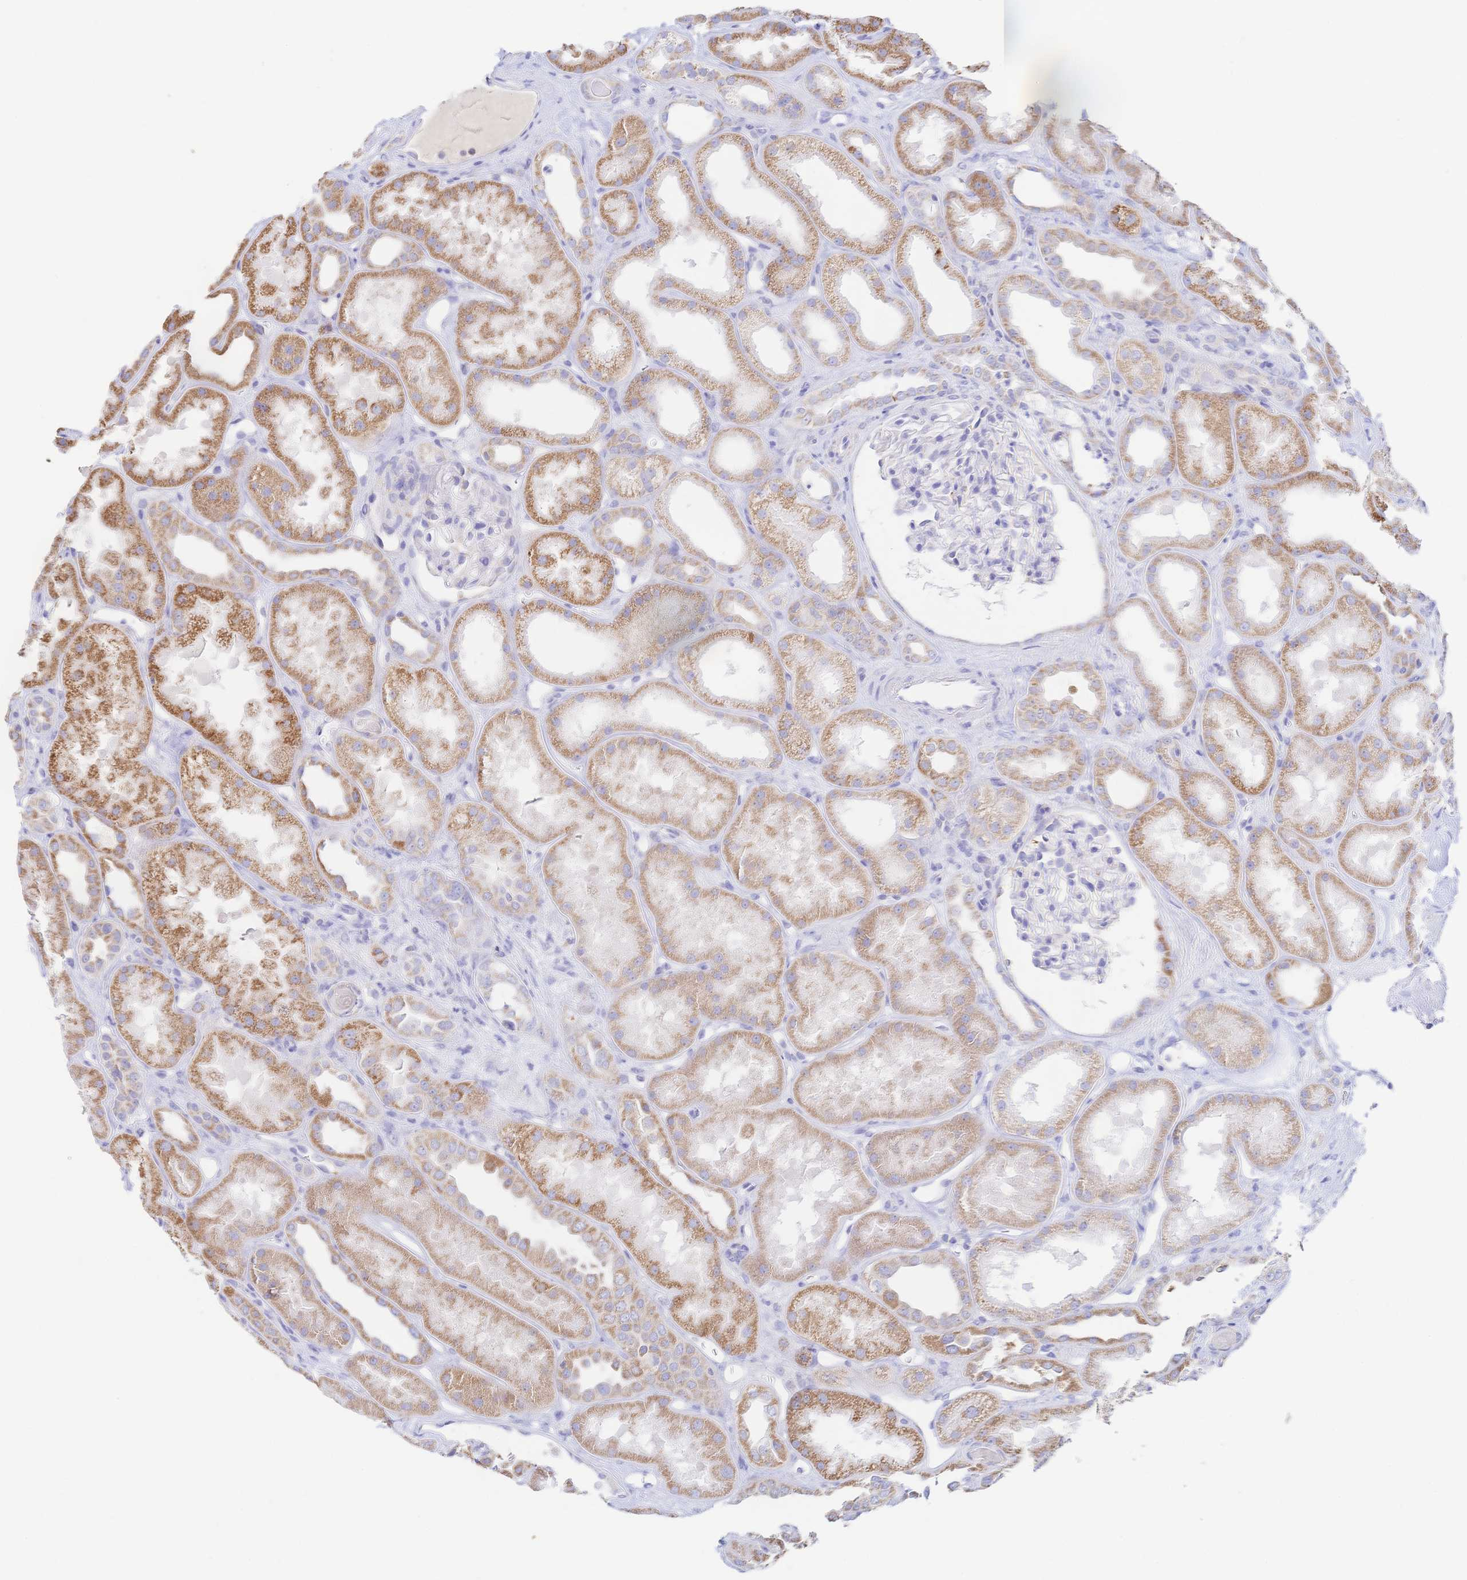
{"staining": {"intensity": "negative", "quantity": "none", "location": "none"}, "tissue": "kidney", "cell_type": "Cells in glomeruli", "image_type": "normal", "snomed": [{"axis": "morphology", "description": "Normal tissue, NOS"}, {"axis": "topography", "description": "Kidney"}], "caption": "A high-resolution image shows immunohistochemistry staining of normal kidney, which exhibits no significant expression in cells in glomeruli. (Brightfield microscopy of DAB (3,3'-diaminobenzidine) immunohistochemistry at high magnification).", "gene": "SYNGR4", "patient": {"sex": "male", "age": 61}}